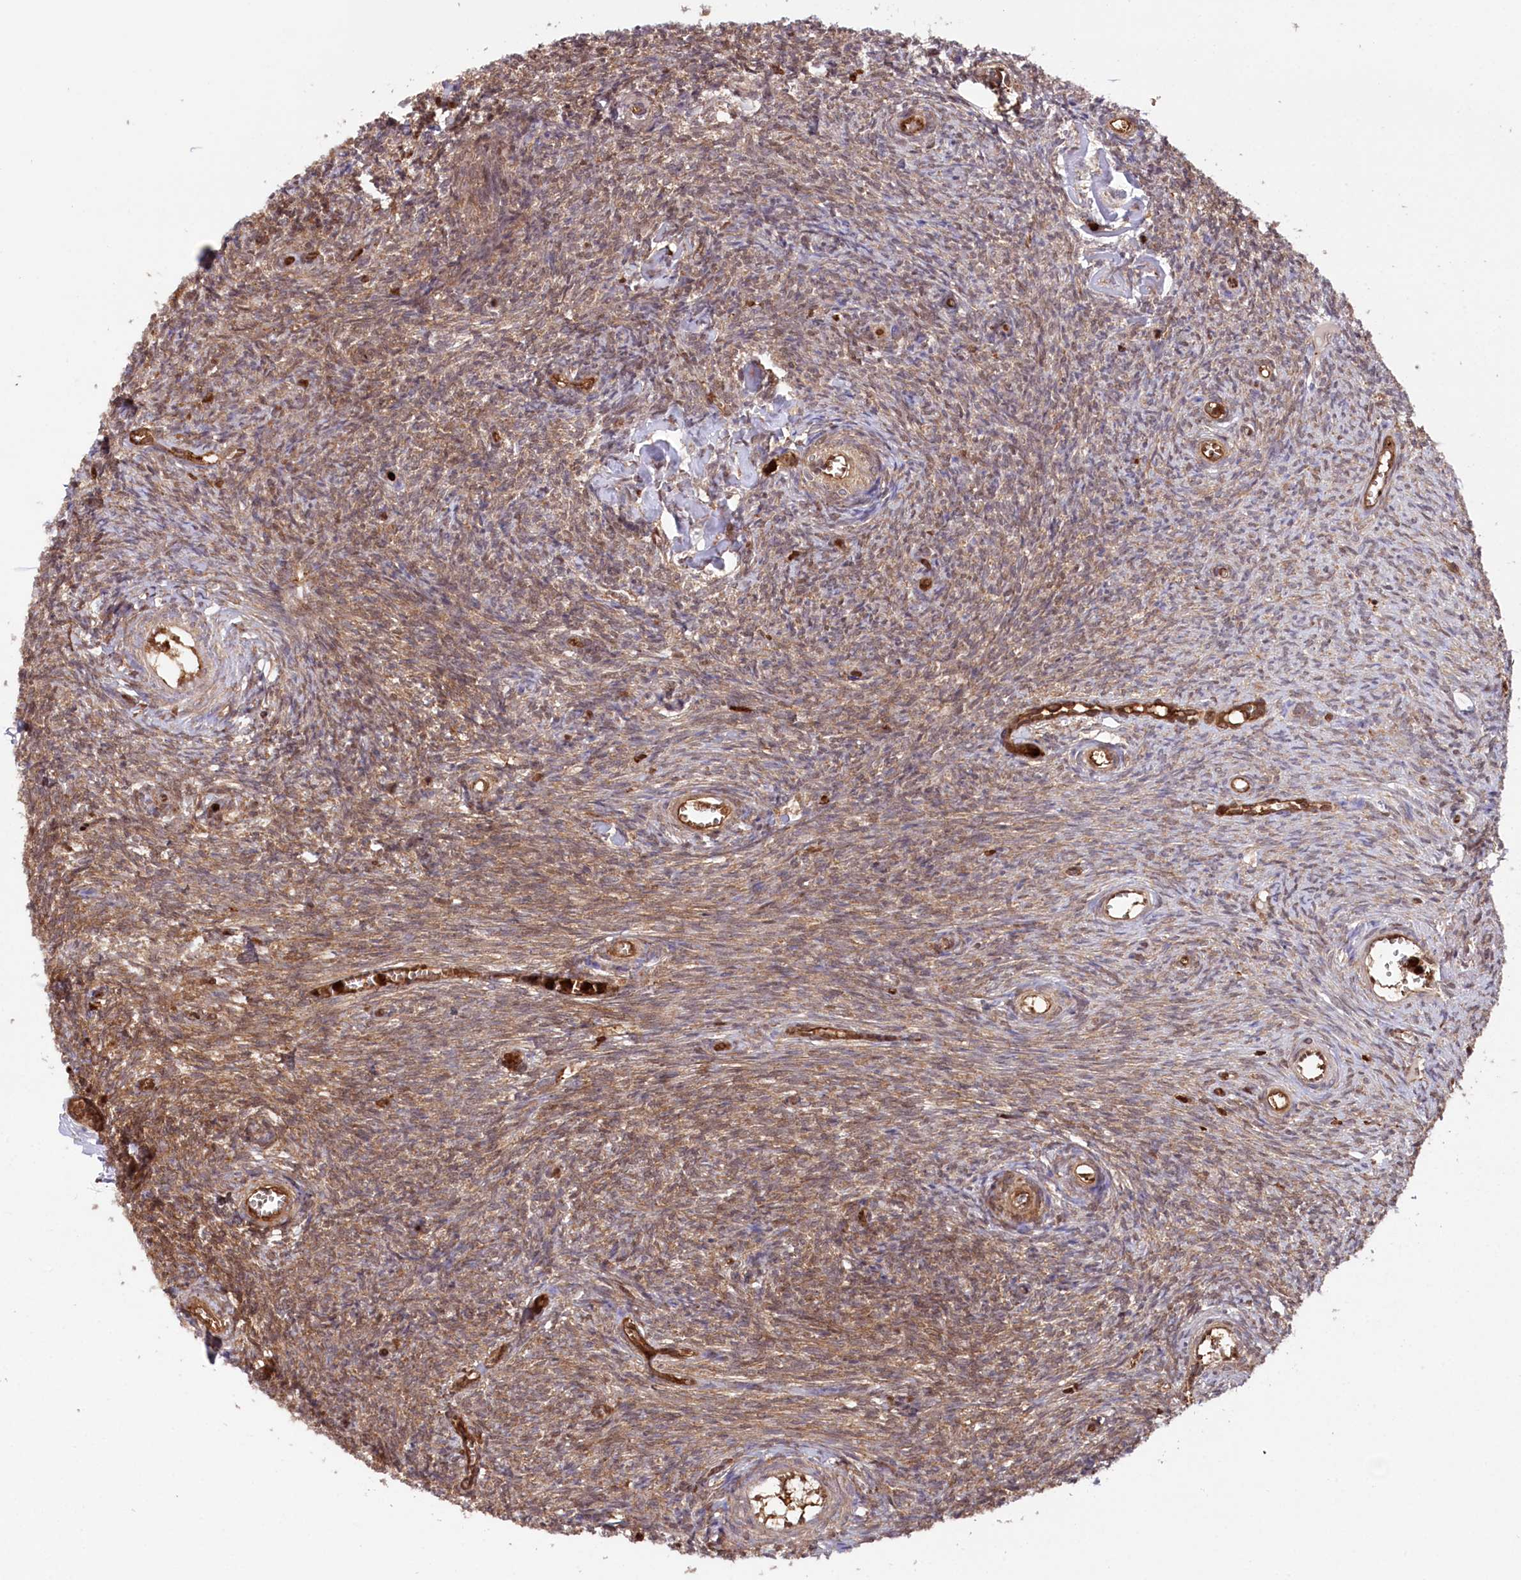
{"staining": {"intensity": "moderate", "quantity": "25%-75%", "location": "cytoplasmic/membranous"}, "tissue": "ovary", "cell_type": "Ovarian stroma cells", "image_type": "normal", "snomed": [{"axis": "morphology", "description": "Normal tissue, NOS"}, {"axis": "topography", "description": "Ovary"}], "caption": "Protein staining of normal ovary reveals moderate cytoplasmic/membranous positivity in about 25%-75% of ovarian stroma cells.", "gene": "LSG1", "patient": {"sex": "female", "age": 44}}